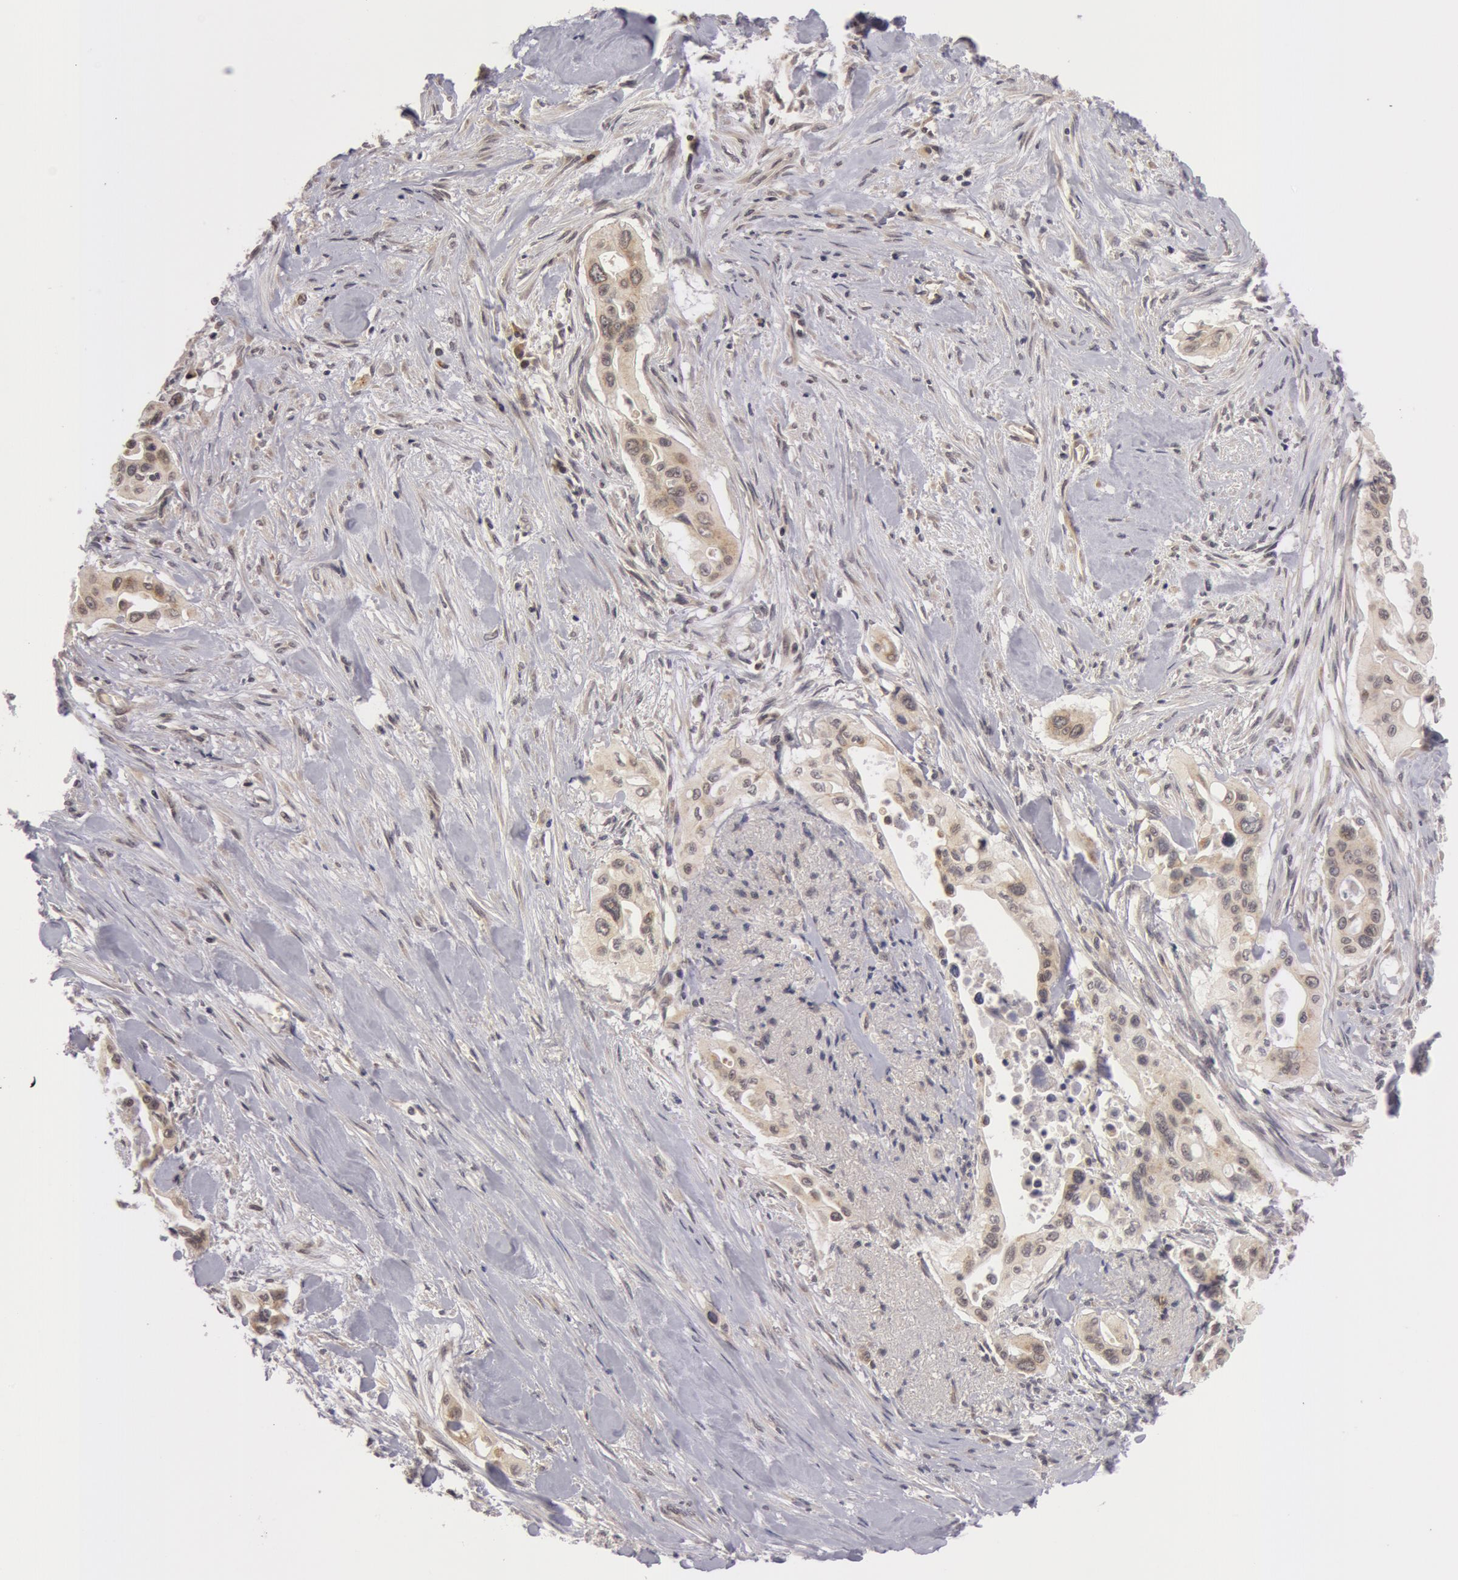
{"staining": {"intensity": "weak", "quantity": "<25%", "location": "cytoplasmic/membranous"}, "tissue": "pancreatic cancer", "cell_type": "Tumor cells", "image_type": "cancer", "snomed": [{"axis": "morphology", "description": "Adenocarcinoma, NOS"}, {"axis": "topography", "description": "Pancreas"}], "caption": "Human pancreatic cancer stained for a protein using immunohistochemistry displays no staining in tumor cells.", "gene": "SYTL4", "patient": {"sex": "male", "age": 77}}